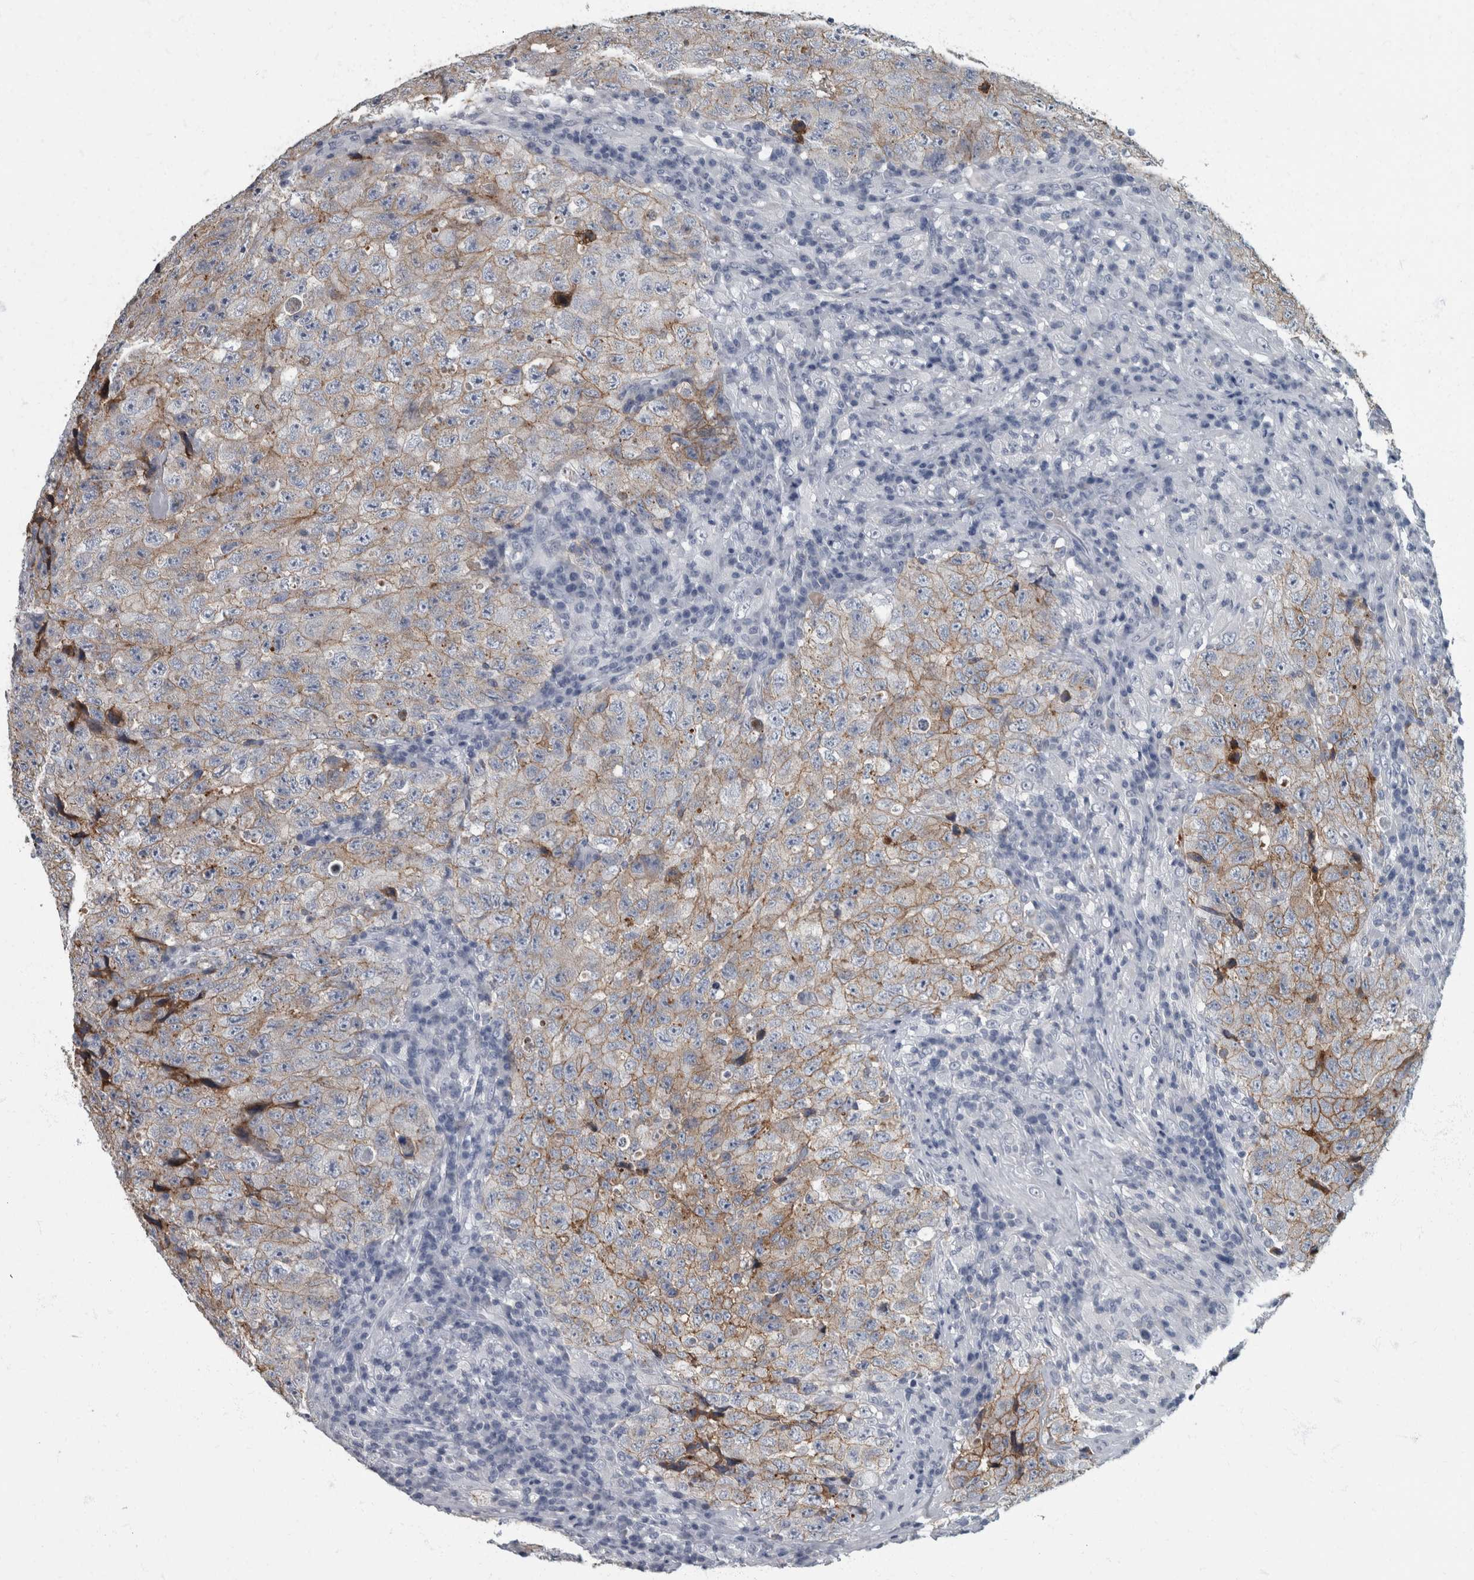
{"staining": {"intensity": "moderate", "quantity": ">75%", "location": "cytoplasmic/membranous"}, "tissue": "testis cancer", "cell_type": "Tumor cells", "image_type": "cancer", "snomed": [{"axis": "morphology", "description": "Necrosis, NOS"}, {"axis": "morphology", "description": "Carcinoma, Embryonal, NOS"}, {"axis": "topography", "description": "Testis"}], "caption": "Brown immunohistochemical staining in embryonal carcinoma (testis) displays moderate cytoplasmic/membranous staining in about >75% of tumor cells.", "gene": "DSG2", "patient": {"sex": "male", "age": 19}}